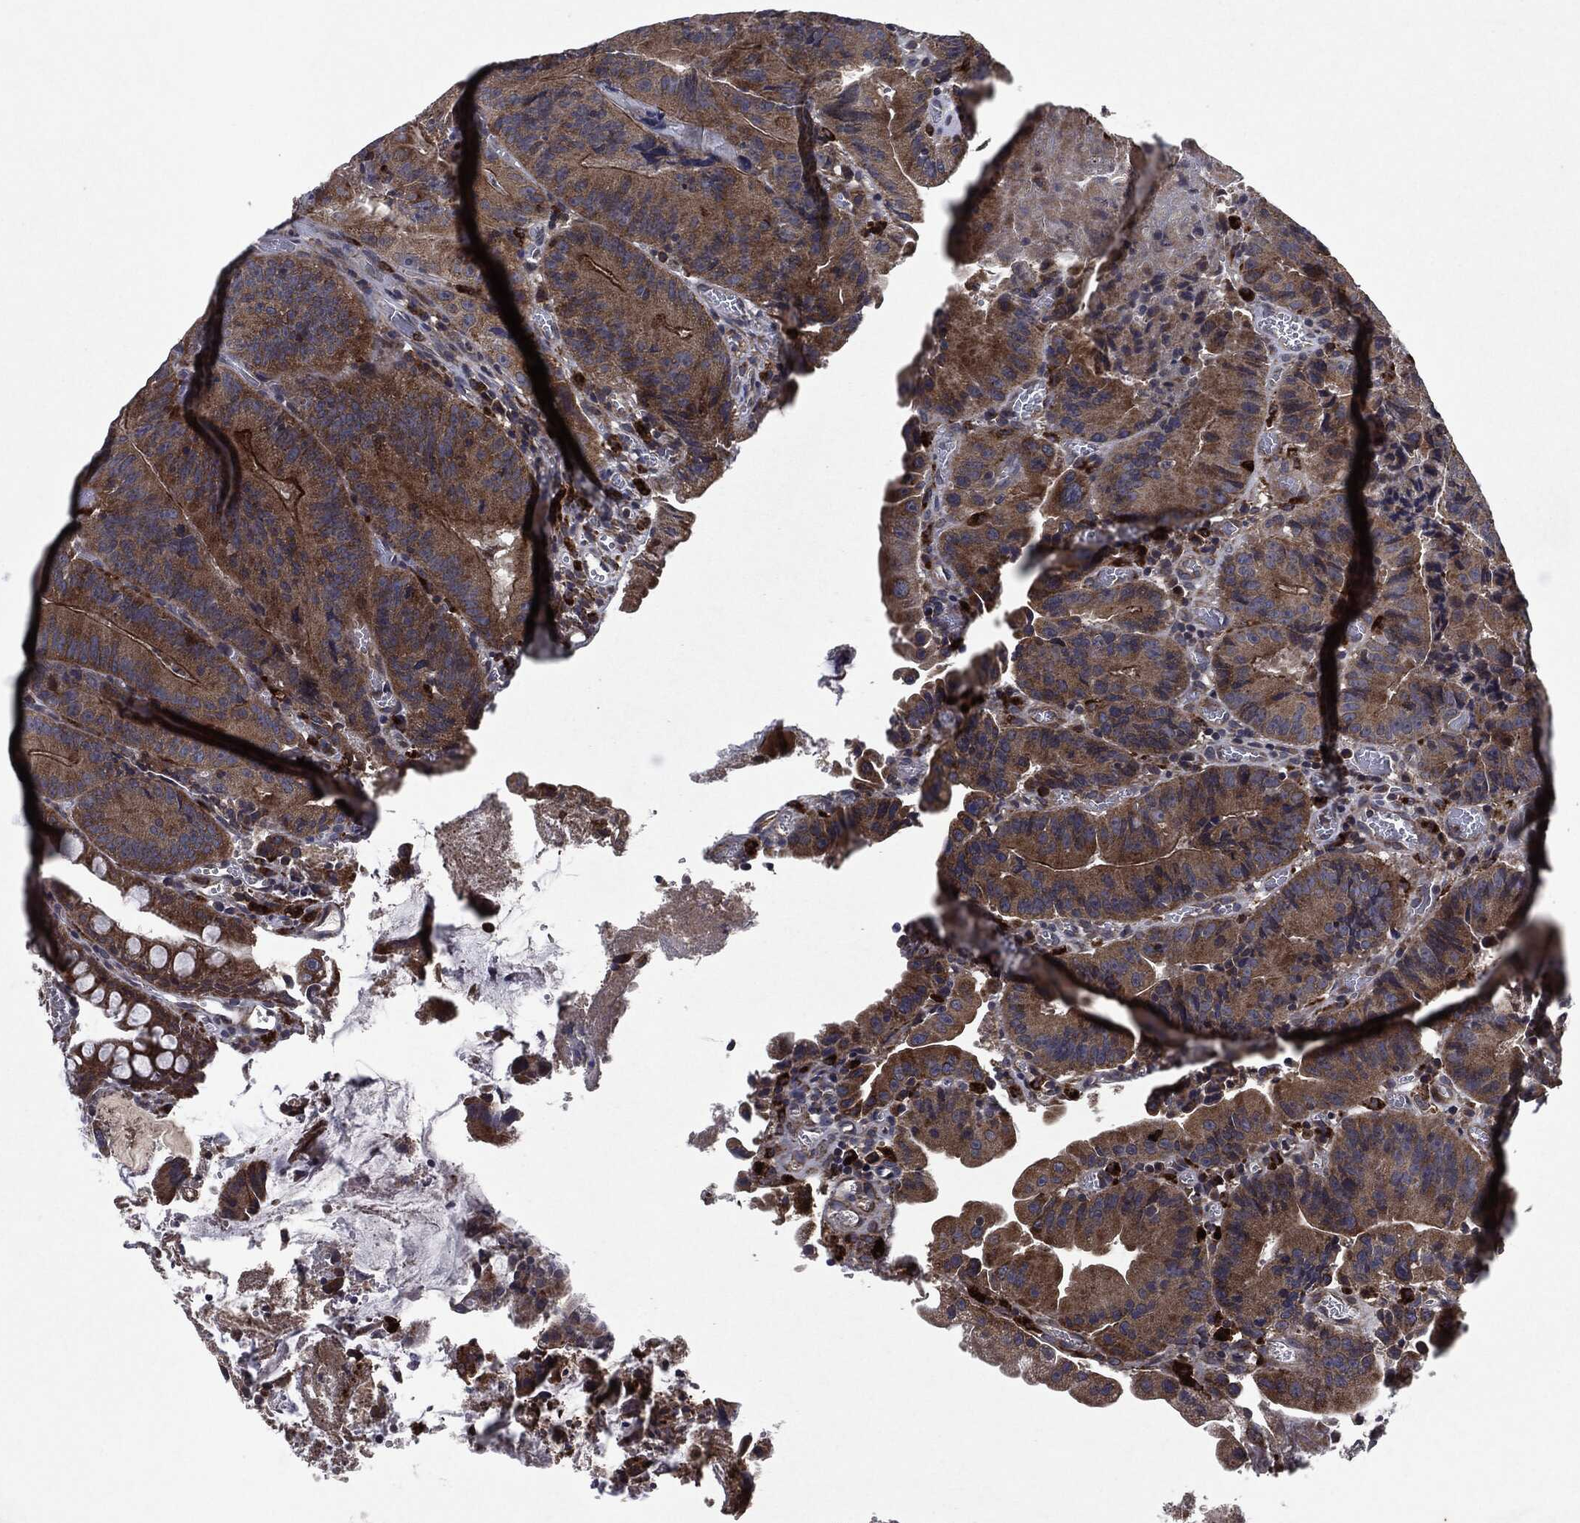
{"staining": {"intensity": "moderate", "quantity": "25%-75%", "location": "cytoplasmic/membranous"}, "tissue": "colorectal cancer", "cell_type": "Tumor cells", "image_type": "cancer", "snomed": [{"axis": "morphology", "description": "Adenocarcinoma, NOS"}, {"axis": "topography", "description": "Colon"}], "caption": "Protein analysis of colorectal cancer tissue demonstrates moderate cytoplasmic/membranous positivity in approximately 25%-75% of tumor cells. The protein of interest is shown in brown color, while the nuclei are stained blue.", "gene": "SLC31A2", "patient": {"sex": "female", "age": 86}}